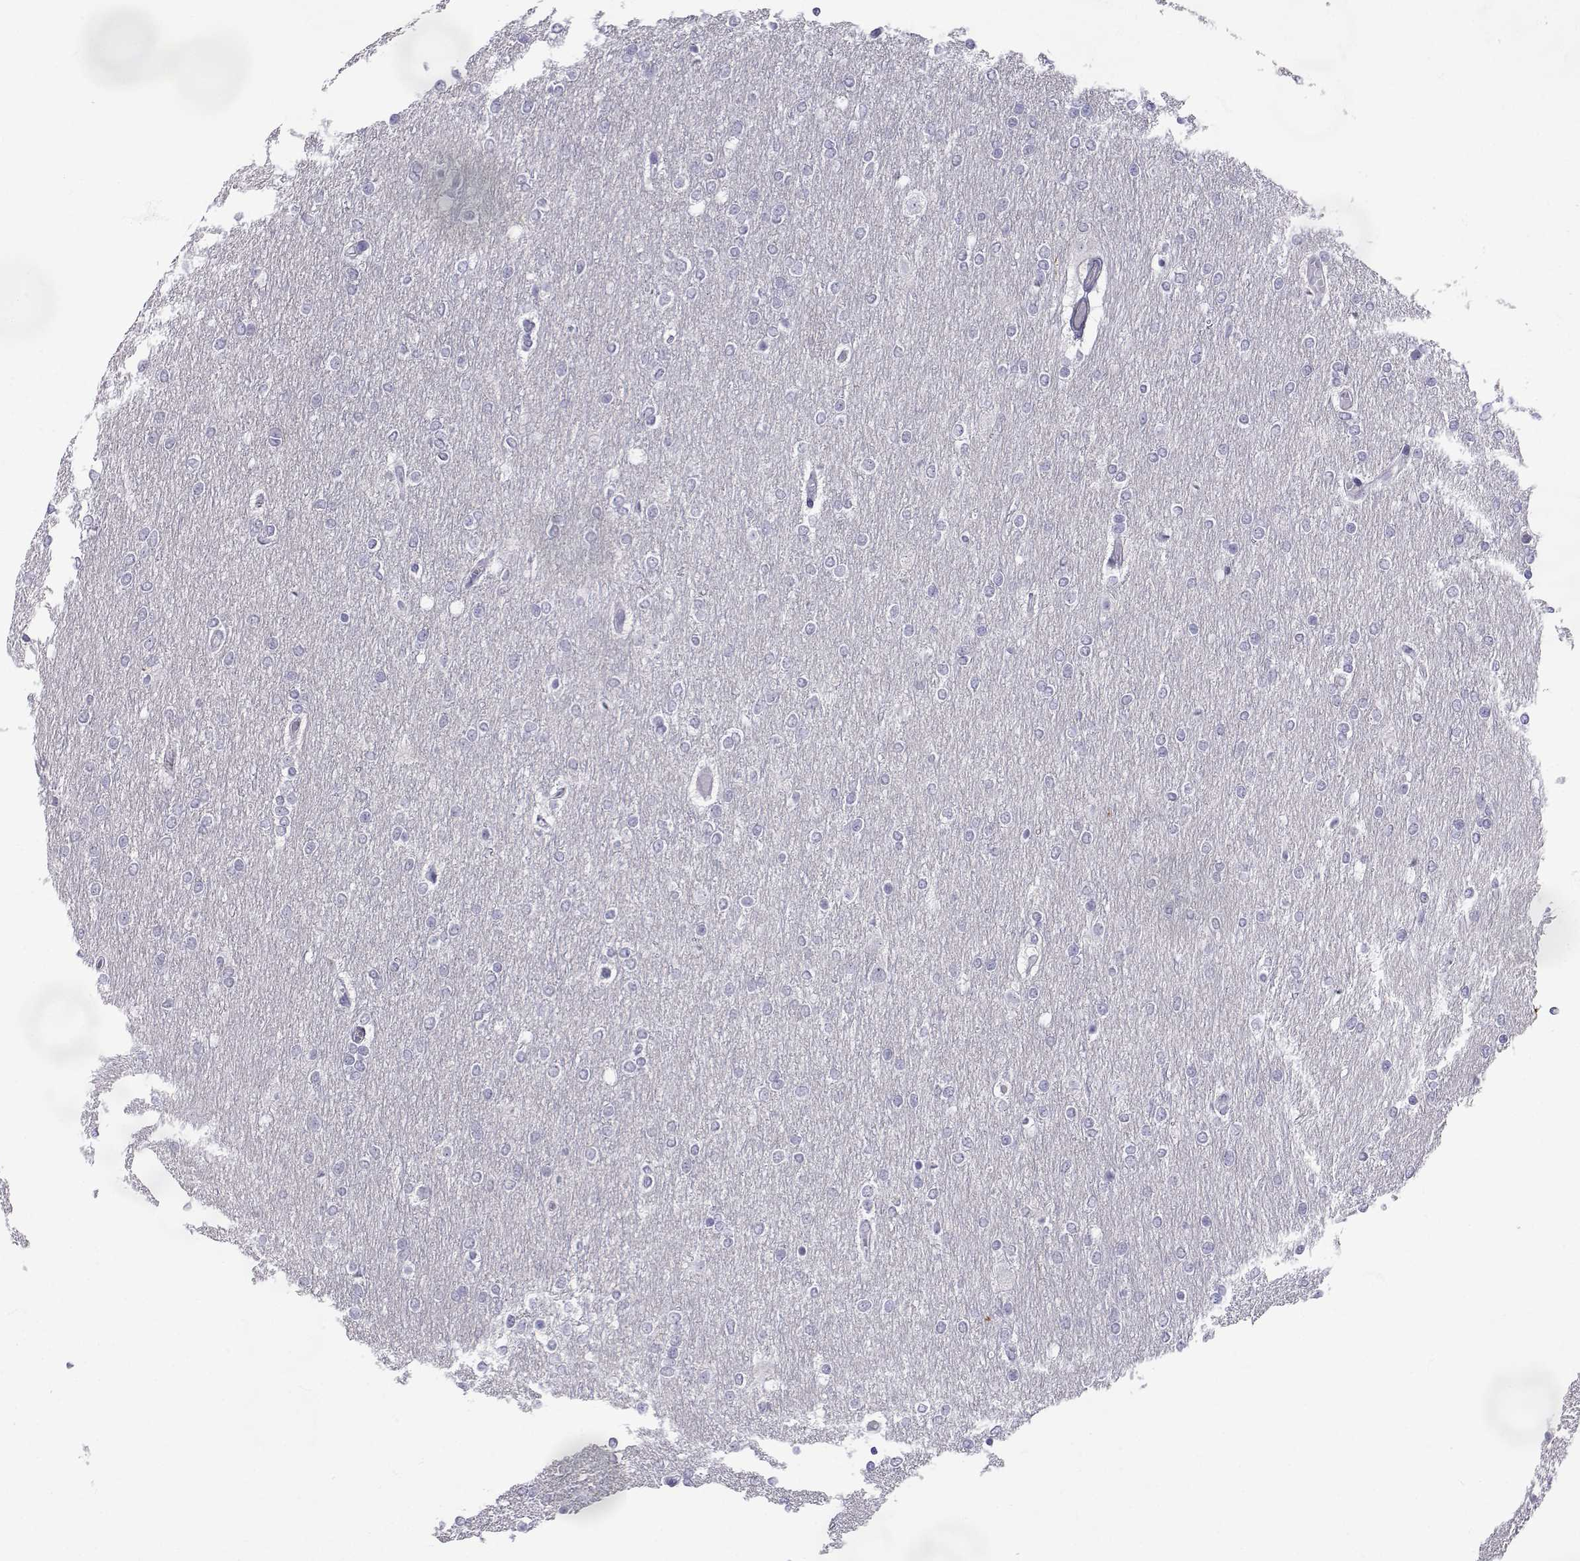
{"staining": {"intensity": "negative", "quantity": "none", "location": "none"}, "tissue": "glioma", "cell_type": "Tumor cells", "image_type": "cancer", "snomed": [{"axis": "morphology", "description": "Glioma, malignant, High grade"}, {"axis": "topography", "description": "Brain"}], "caption": "This is a photomicrograph of IHC staining of glioma, which shows no positivity in tumor cells. Nuclei are stained in blue.", "gene": "SLC6A3", "patient": {"sex": "female", "age": 61}}